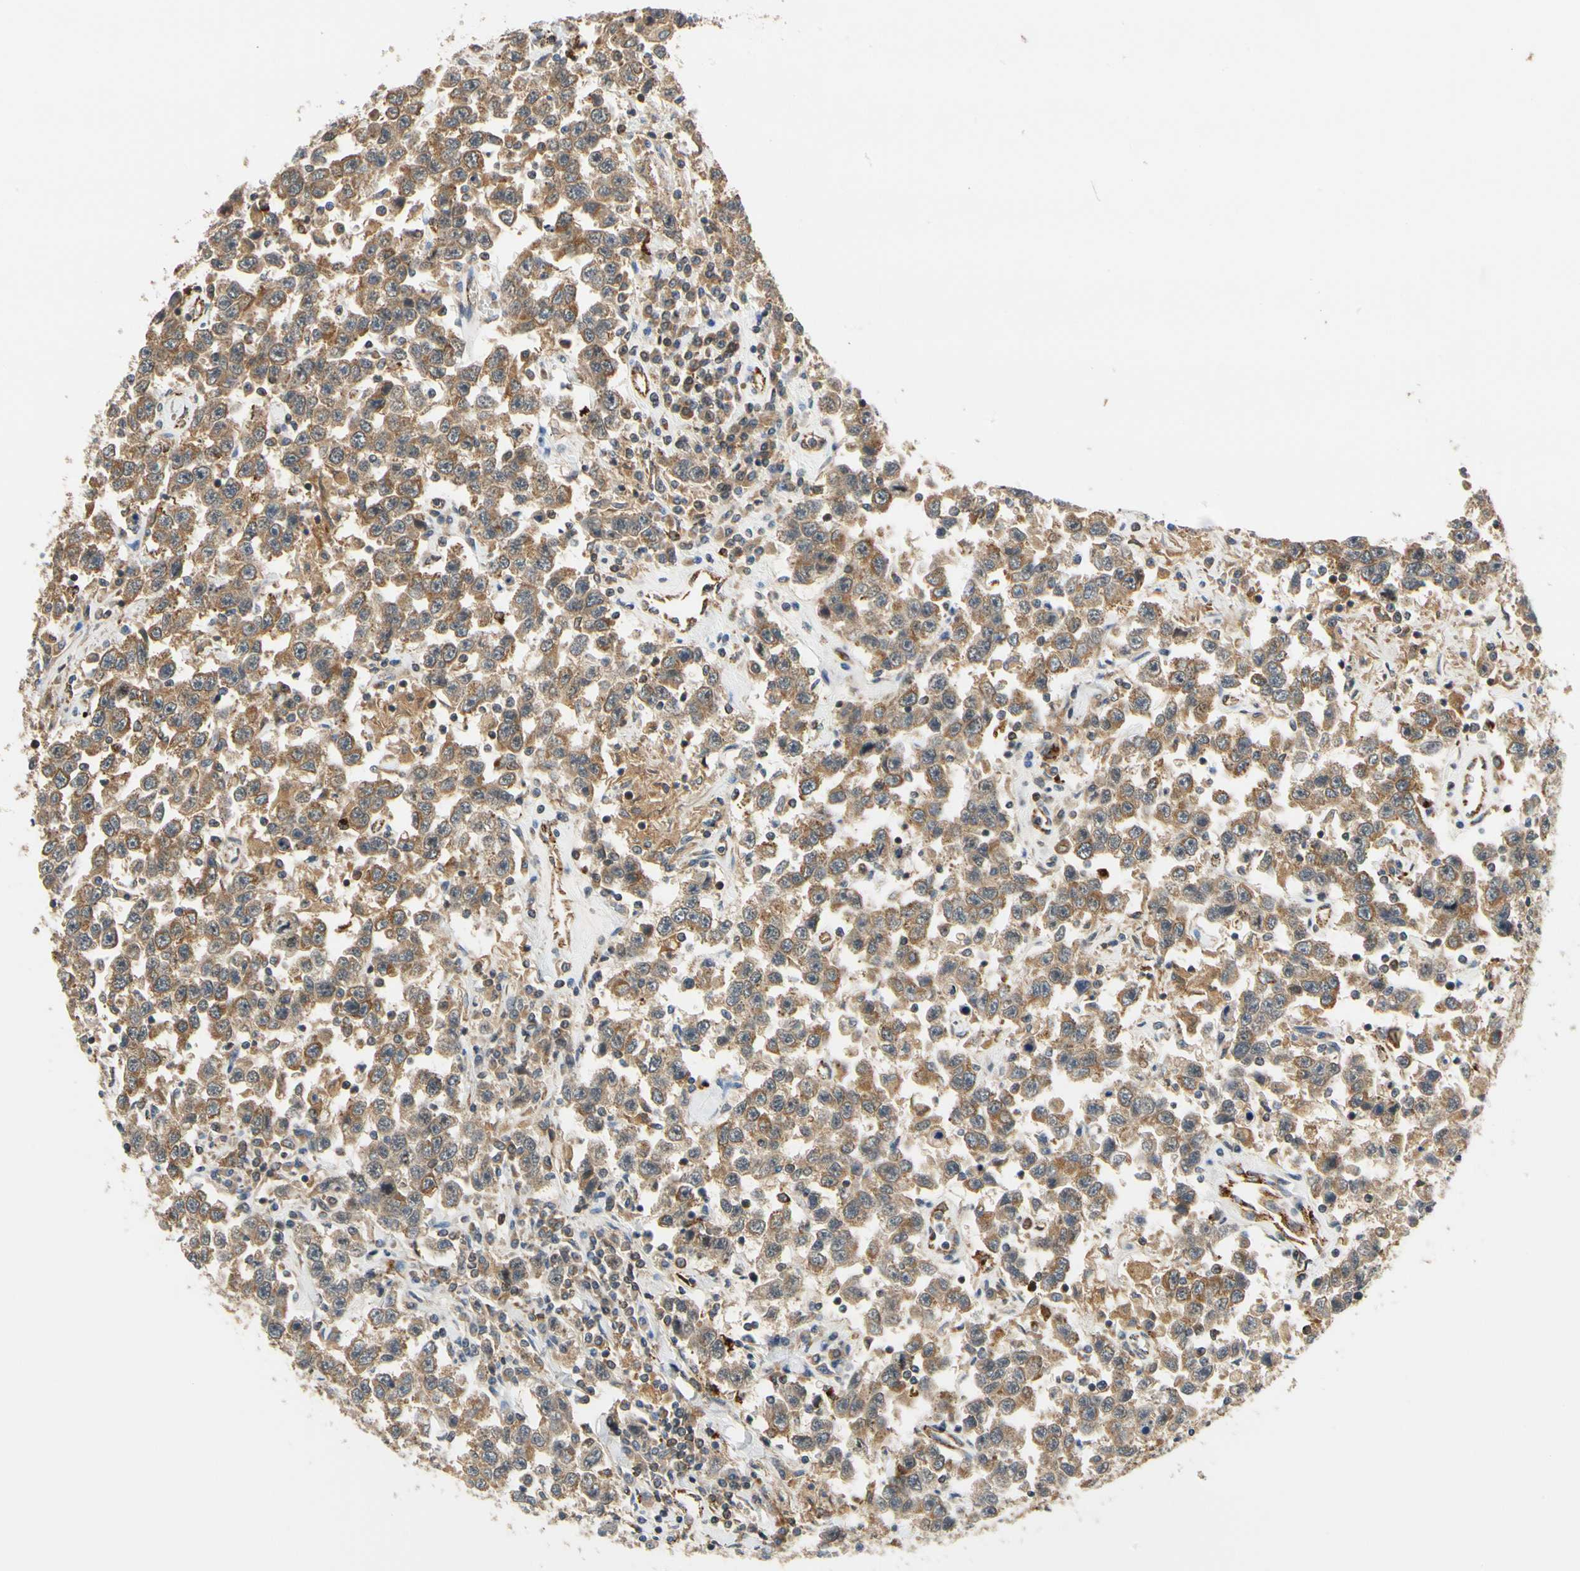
{"staining": {"intensity": "moderate", "quantity": ">75%", "location": "cytoplasmic/membranous"}, "tissue": "testis cancer", "cell_type": "Tumor cells", "image_type": "cancer", "snomed": [{"axis": "morphology", "description": "Seminoma, NOS"}, {"axis": "topography", "description": "Testis"}], "caption": "DAB immunohistochemical staining of seminoma (testis) demonstrates moderate cytoplasmic/membranous protein staining in about >75% of tumor cells.", "gene": "ANKHD1", "patient": {"sex": "male", "age": 41}}